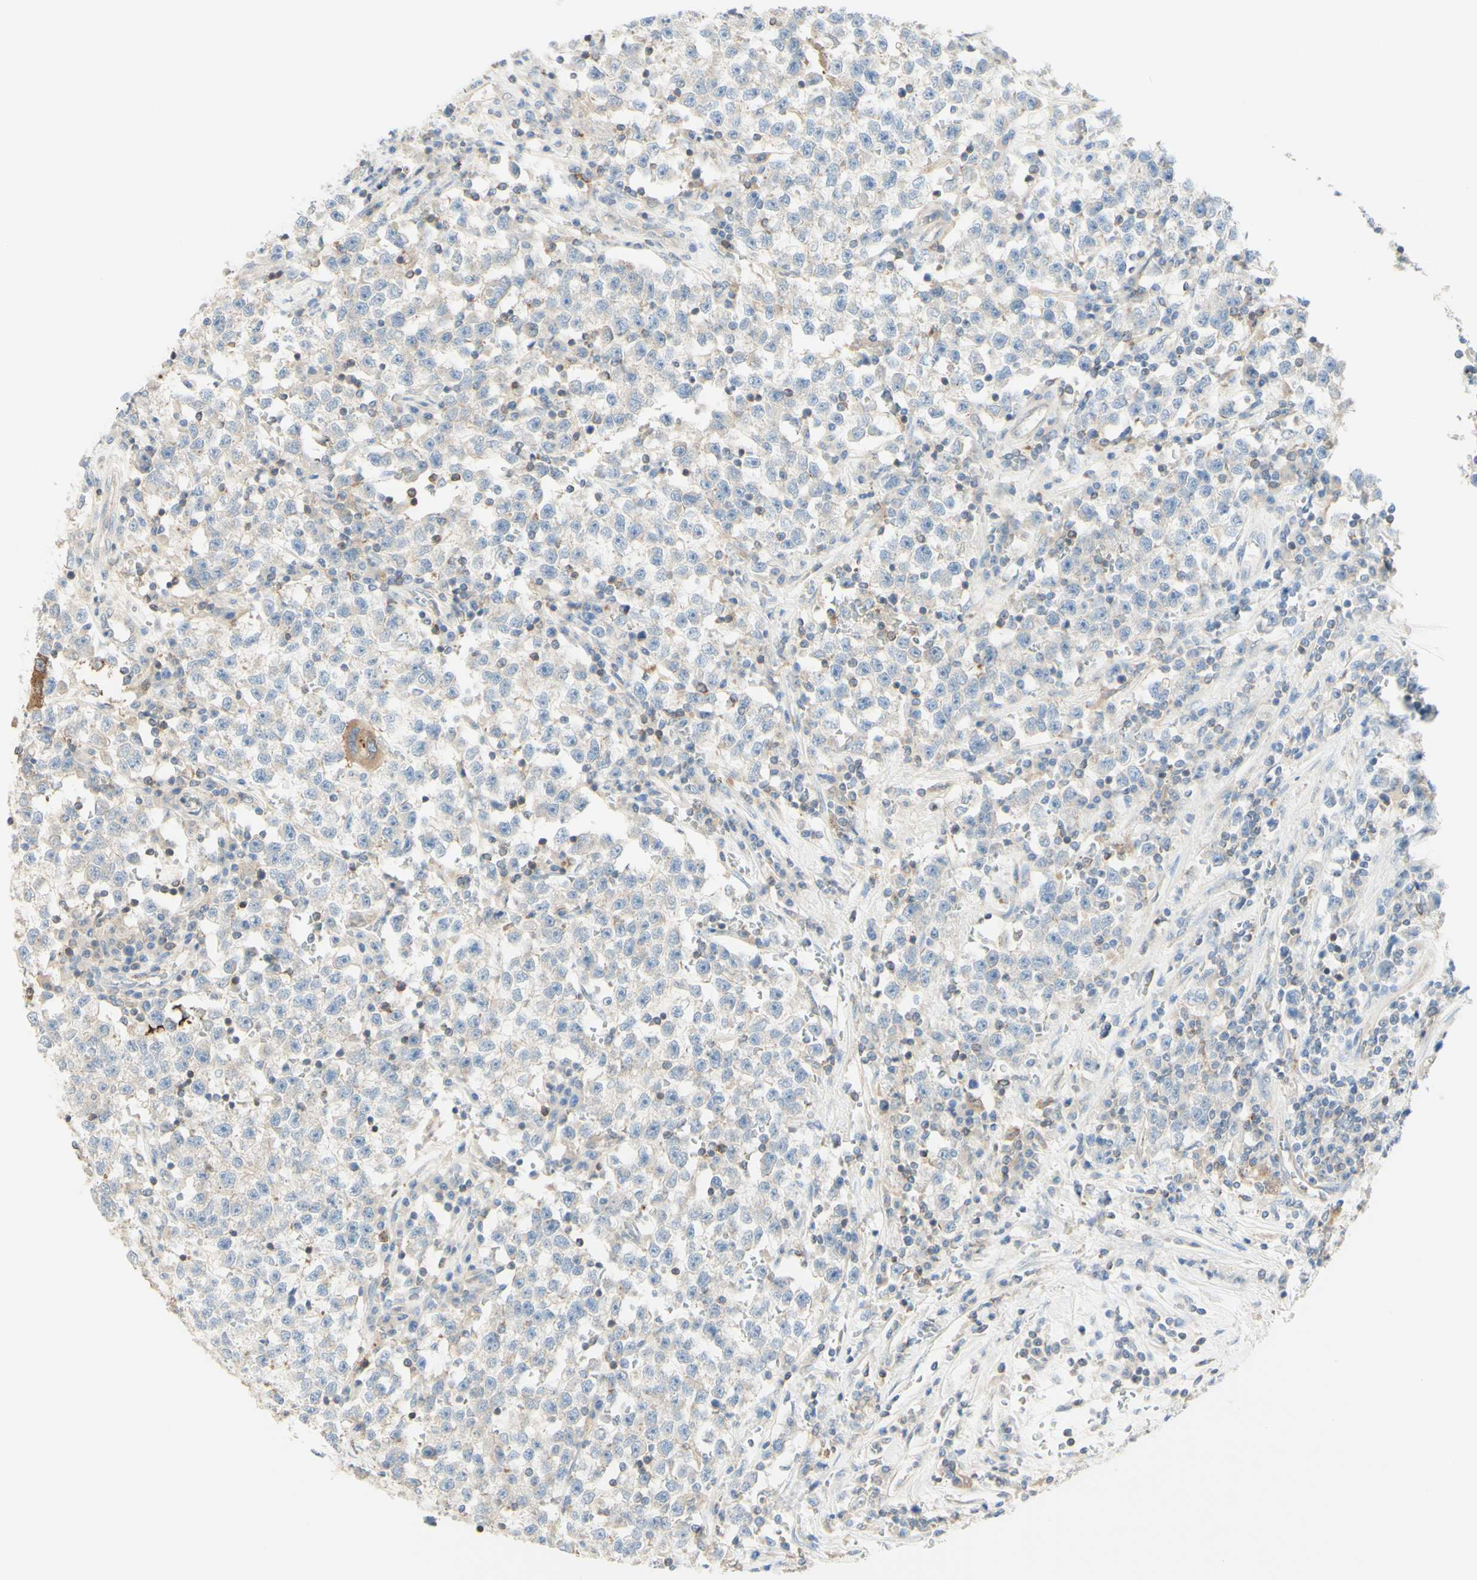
{"staining": {"intensity": "negative", "quantity": "none", "location": "none"}, "tissue": "testis cancer", "cell_type": "Tumor cells", "image_type": "cancer", "snomed": [{"axis": "morphology", "description": "Seminoma, NOS"}, {"axis": "topography", "description": "Testis"}], "caption": "An image of testis seminoma stained for a protein demonstrates no brown staining in tumor cells. The staining was performed using DAB to visualize the protein expression in brown, while the nuclei were stained in blue with hematoxylin (Magnification: 20x).", "gene": "MTM1", "patient": {"sex": "male", "age": 22}}